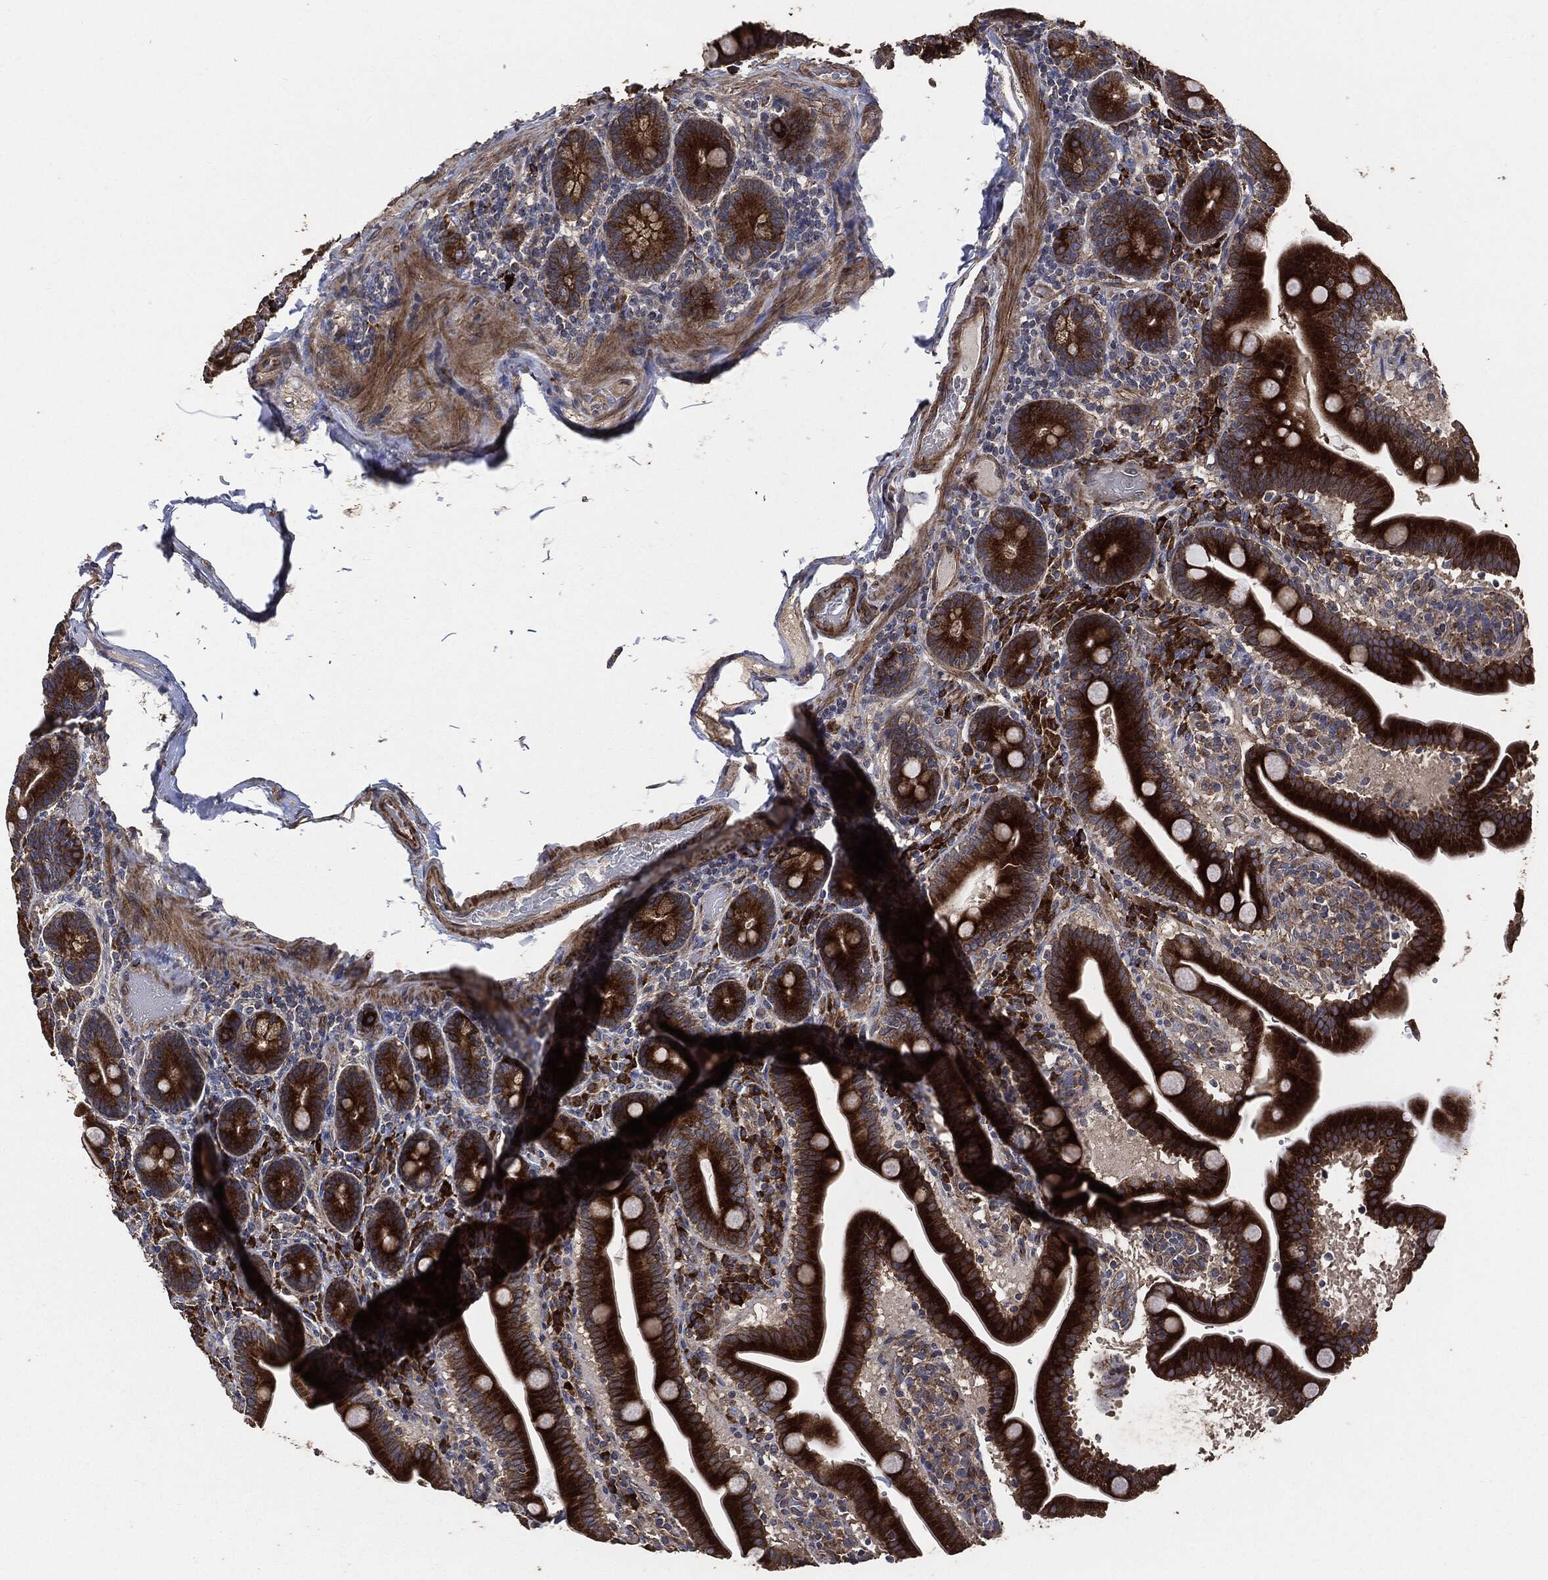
{"staining": {"intensity": "strong", "quantity": ">75%", "location": "cytoplasmic/membranous"}, "tissue": "small intestine", "cell_type": "Glandular cells", "image_type": "normal", "snomed": [{"axis": "morphology", "description": "Normal tissue, NOS"}, {"axis": "topography", "description": "Small intestine"}], "caption": "Immunohistochemistry (IHC) image of unremarkable small intestine: human small intestine stained using IHC exhibits high levels of strong protein expression localized specifically in the cytoplasmic/membranous of glandular cells, appearing as a cytoplasmic/membranous brown color.", "gene": "STK3", "patient": {"sex": "male", "age": 66}}